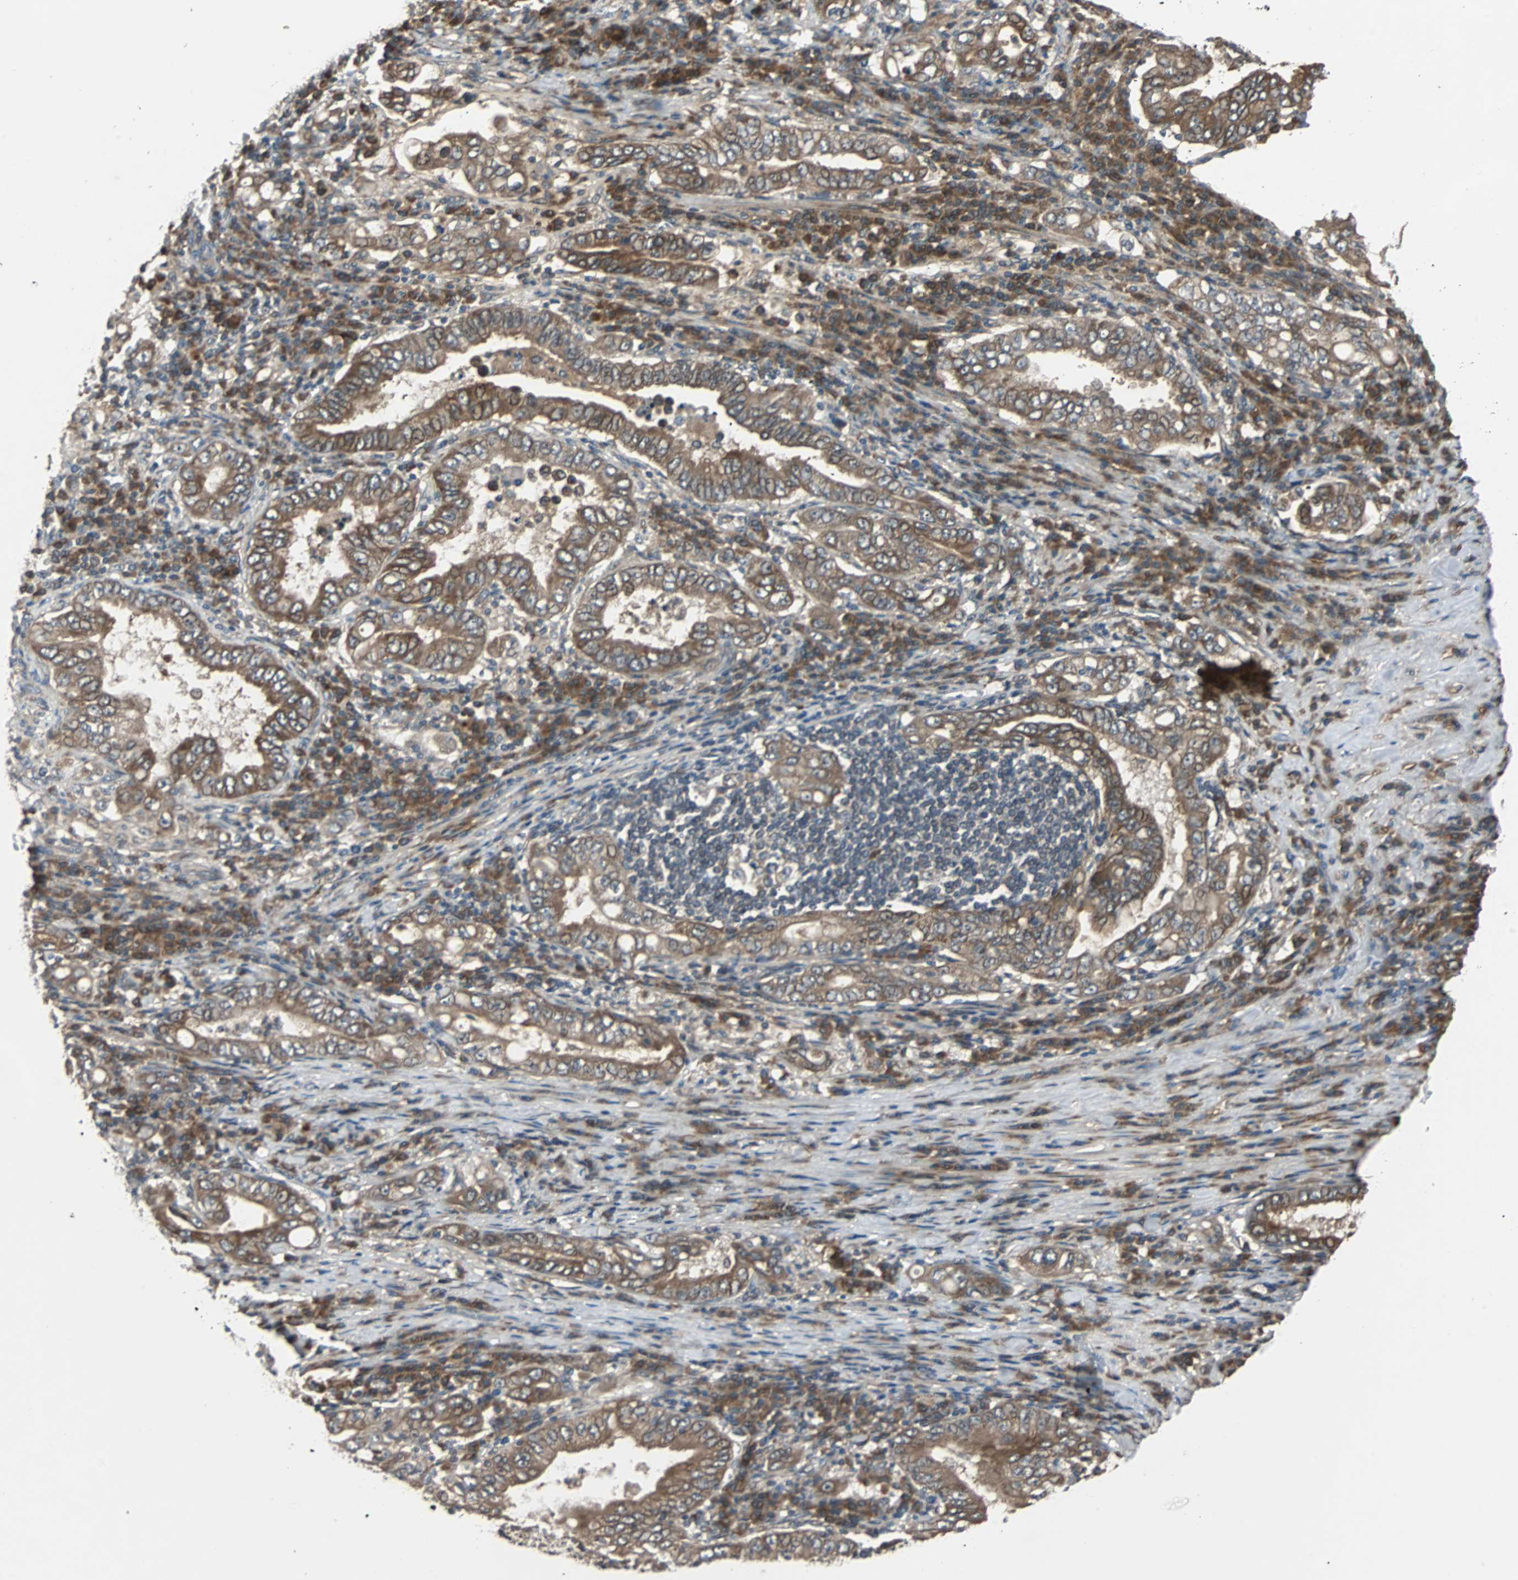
{"staining": {"intensity": "moderate", "quantity": ">75%", "location": "cytoplasmic/membranous"}, "tissue": "stomach cancer", "cell_type": "Tumor cells", "image_type": "cancer", "snomed": [{"axis": "morphology", "description": "Normal tissue, NOS"}, {"axis": "morphology", "description": "Adenocarcinoma, NOS"}, {"axis": "topography", "description": "Esophagus"}, {"axis": "topography", "description": "Stomach, upper"}, {"axis": "topography", "description": "Peripheral nerve tissue"}], "caption": "Moderate cytoplasmic/membranous staining is seen in approximately >75% of tumor cells in stomach adenocarcinoma.", "gene": "ARF1", "patient": {"sex": "male", "age": 62}}